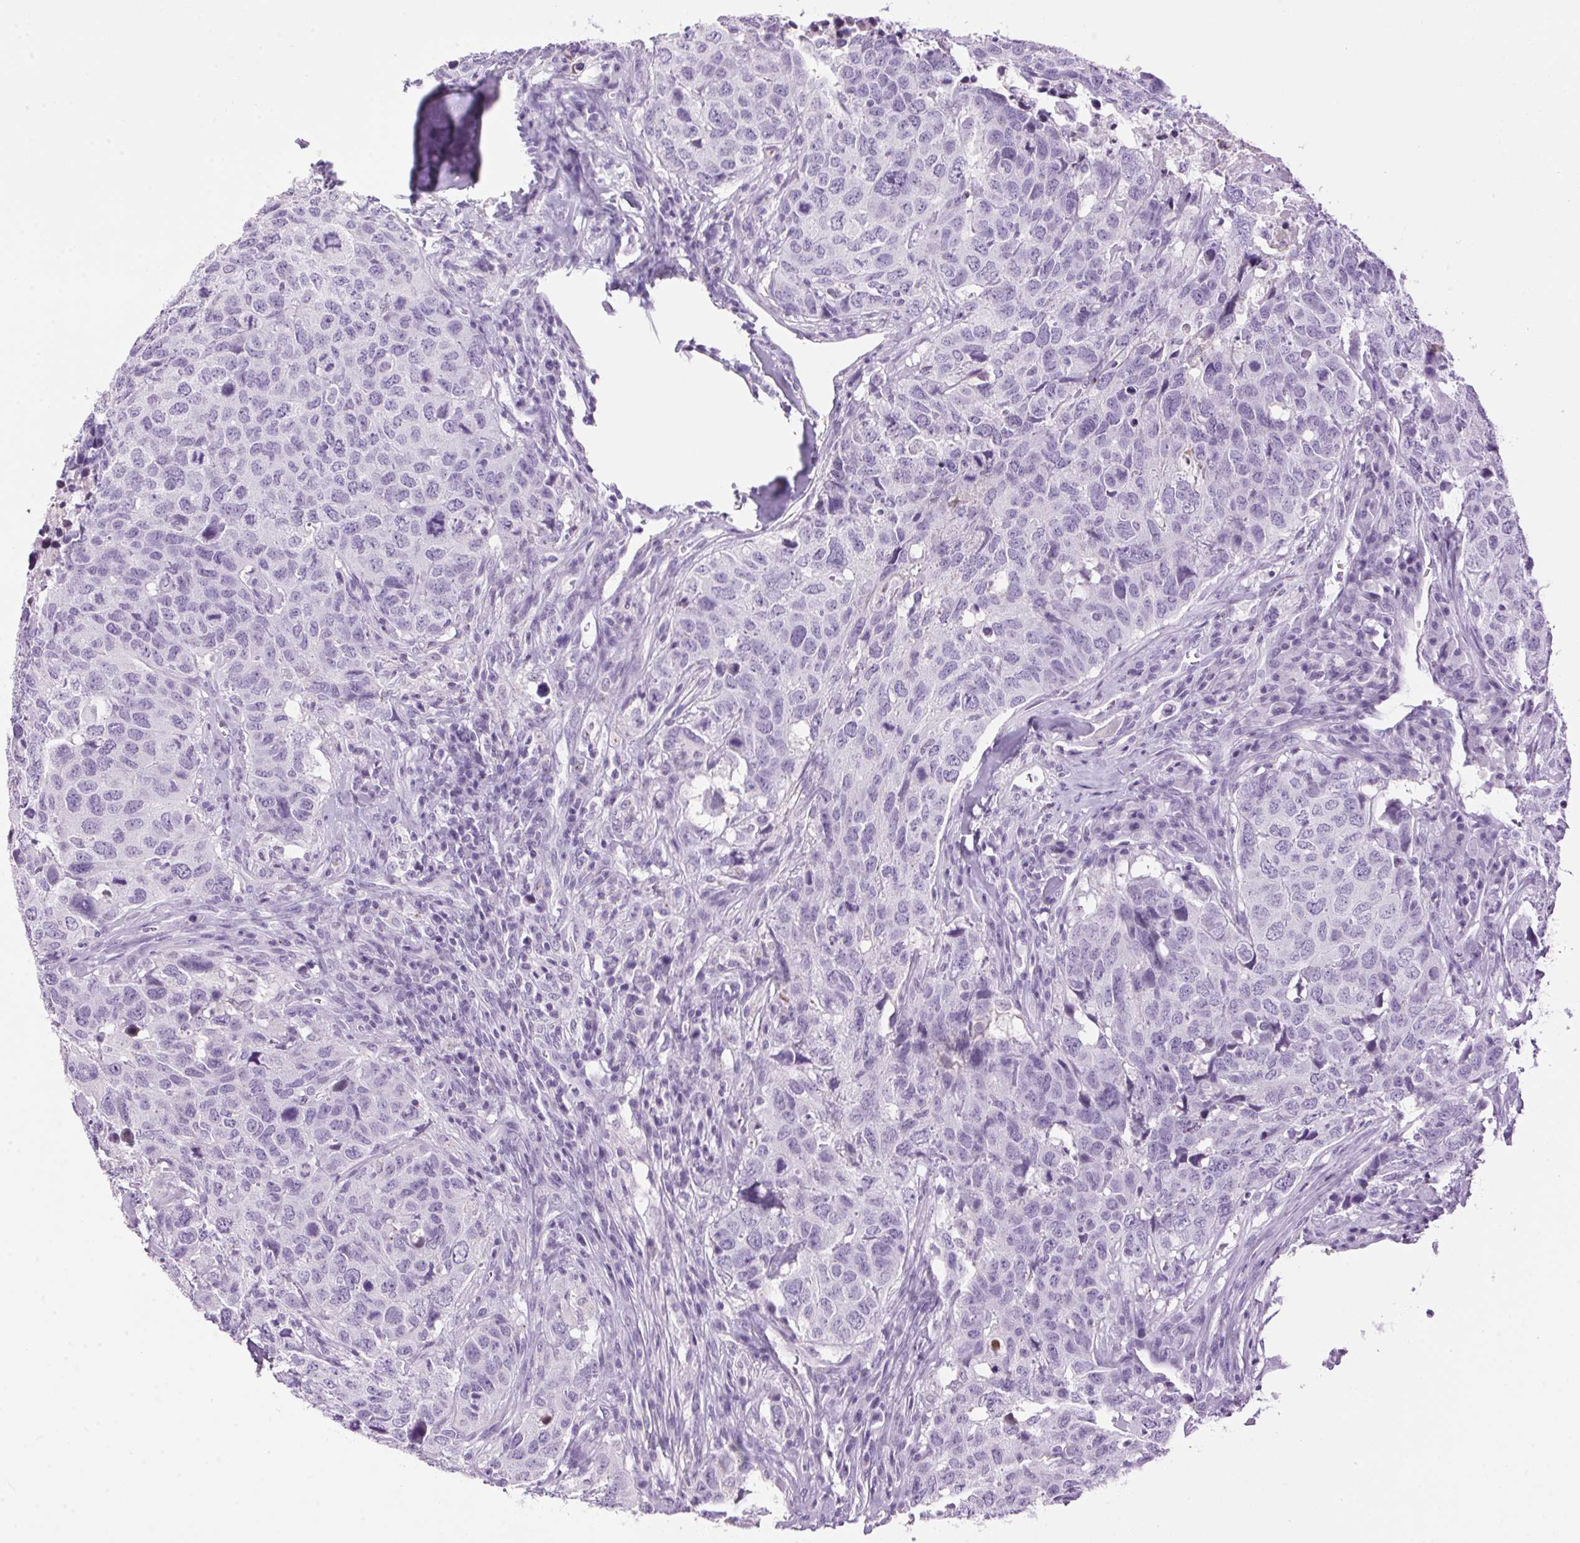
{"staining": {"intensity": "negative", "quantity": "none", "location": "none"}, "tissue": "head and neck cancer", "cell_type": "Tumor cells", "image_type": "cancer", "snomed": [{"axis": "morphology", "description": "Normal tissue, NOS"}, {"axis": "morphology", "description": "Squamous cell carcinoma, NOS"}, {"axis": "topography", "description": "Skeletal muscle"}, {"axis": "topography", "description": "Vascular tissue"}, {"axis": "topography", "description": "Peripheral nerve tissue"}, {"axis": "topography", "description": "Head-Neck"}], "caption": "Head and neck squamous cell carcinoma was stained to show a protein in brown. There is no significant positivity in tumor cells. Nuclei are stained in blue.", "gene": "TMEM88B", "patient": {"sex": "male", "age": 66}}